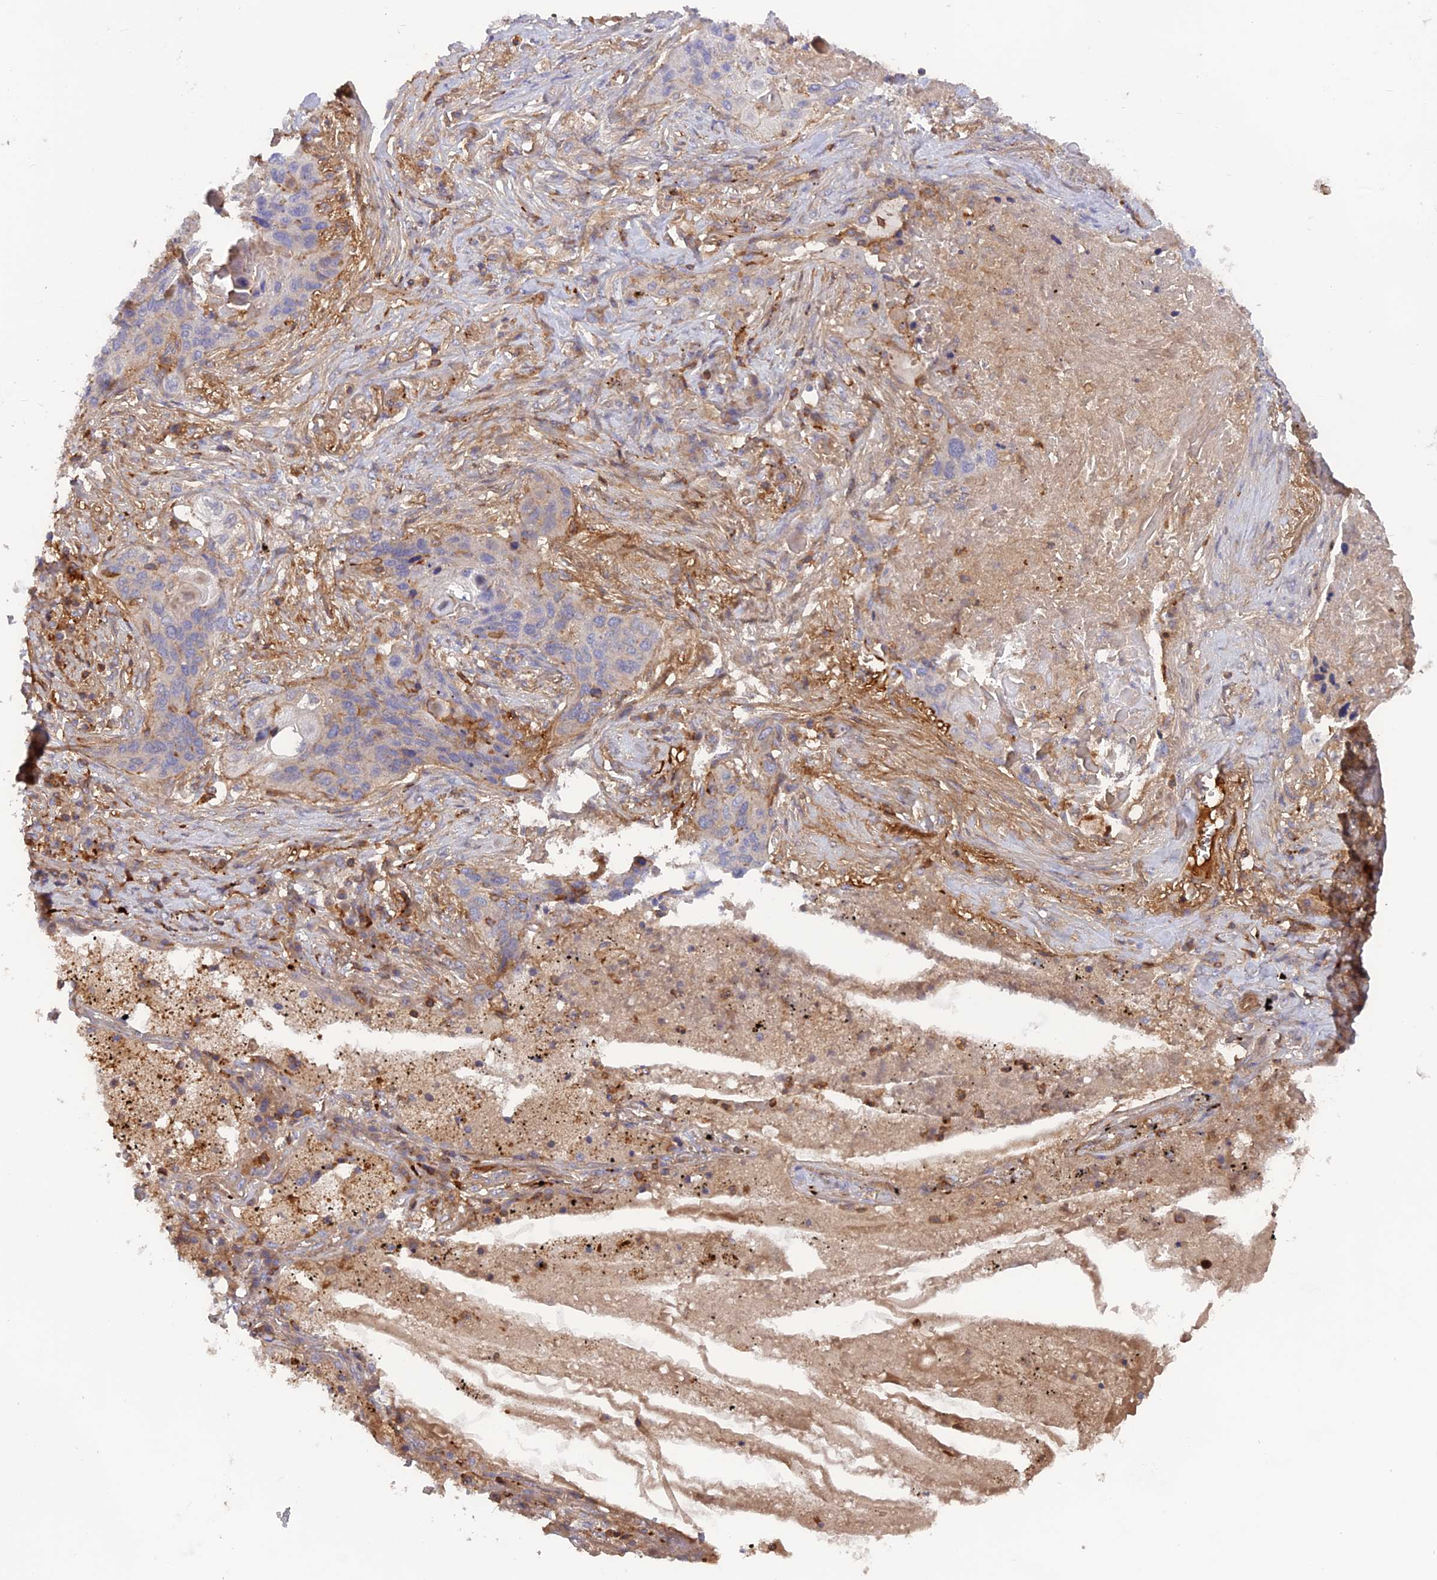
{"staining": {"intensity": "negative", "quantity": "none", "location": "none"}, "tissue": "lung cancer", "cell_type": "Tumor cells", "image_type": "cancer", "snomed": [{"axis": "morphology", "description": "Squamous cell carcinoma, NOS"}, {"axis": "topography", "description": "Lung"}], "caption": "Human lung cancer stained for a protein using immunohistochemistry displays no positivity in tumor cells.", "gene": "CPNE7", "patient": {"sex": "female", "age": 63}}